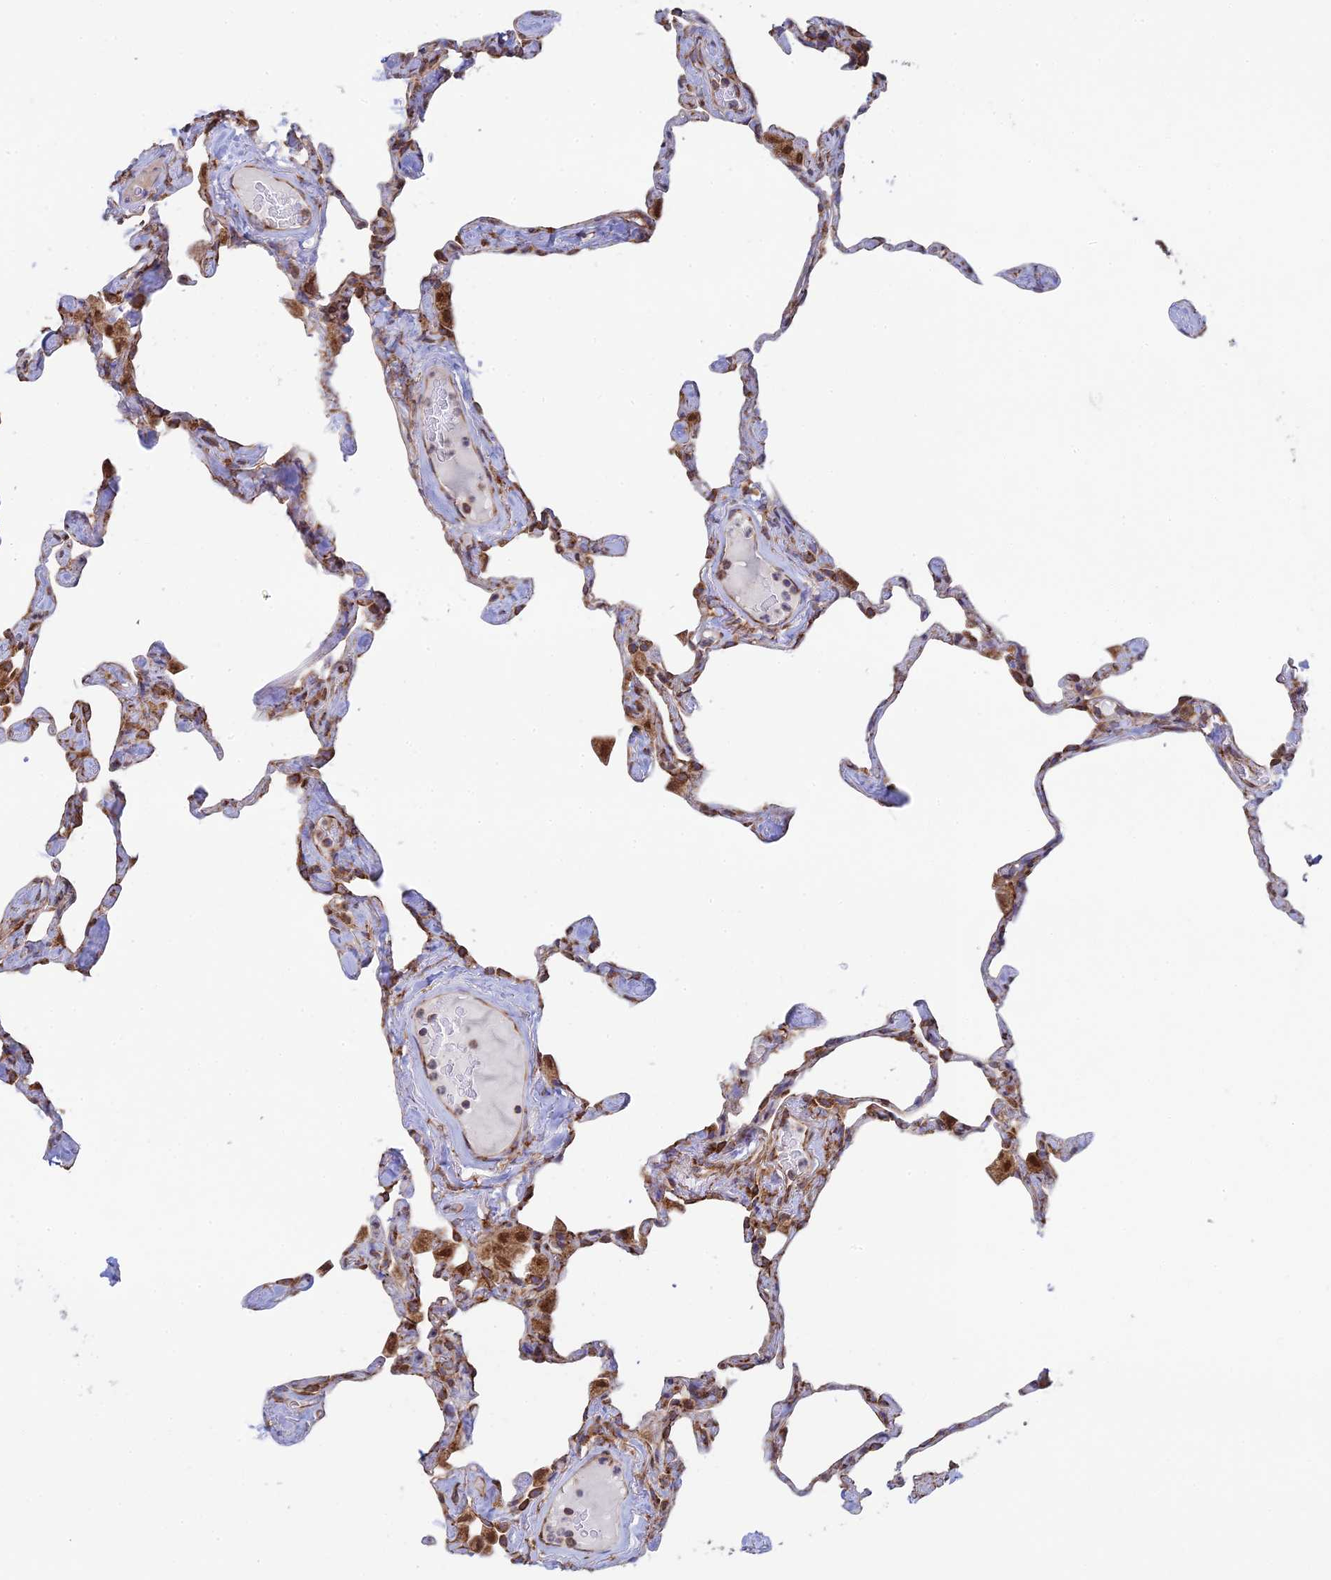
{"staining": {"intensity": "moderate", "quantity": "<25%", "location": "cytoplasmic/membranous"}, "tissue": "lung", "cell_type": "Alveolar cells", "image_type": "normal", "snomed": [{"axis": "morphology", "description": "Normal tissue, NOS"}, {"axis": "topography", "description": "Lung"}], "caption": "Immunohistochemistry (DAB (3,3'-diaminobenzidine)) staining of unremarkable lung demonstrates moderate cytoplasmic/membranous protein staining in about <25% of alveolar cells.", "gene": "CCDC69", "patient": {"sex": "male", "age": 65}}